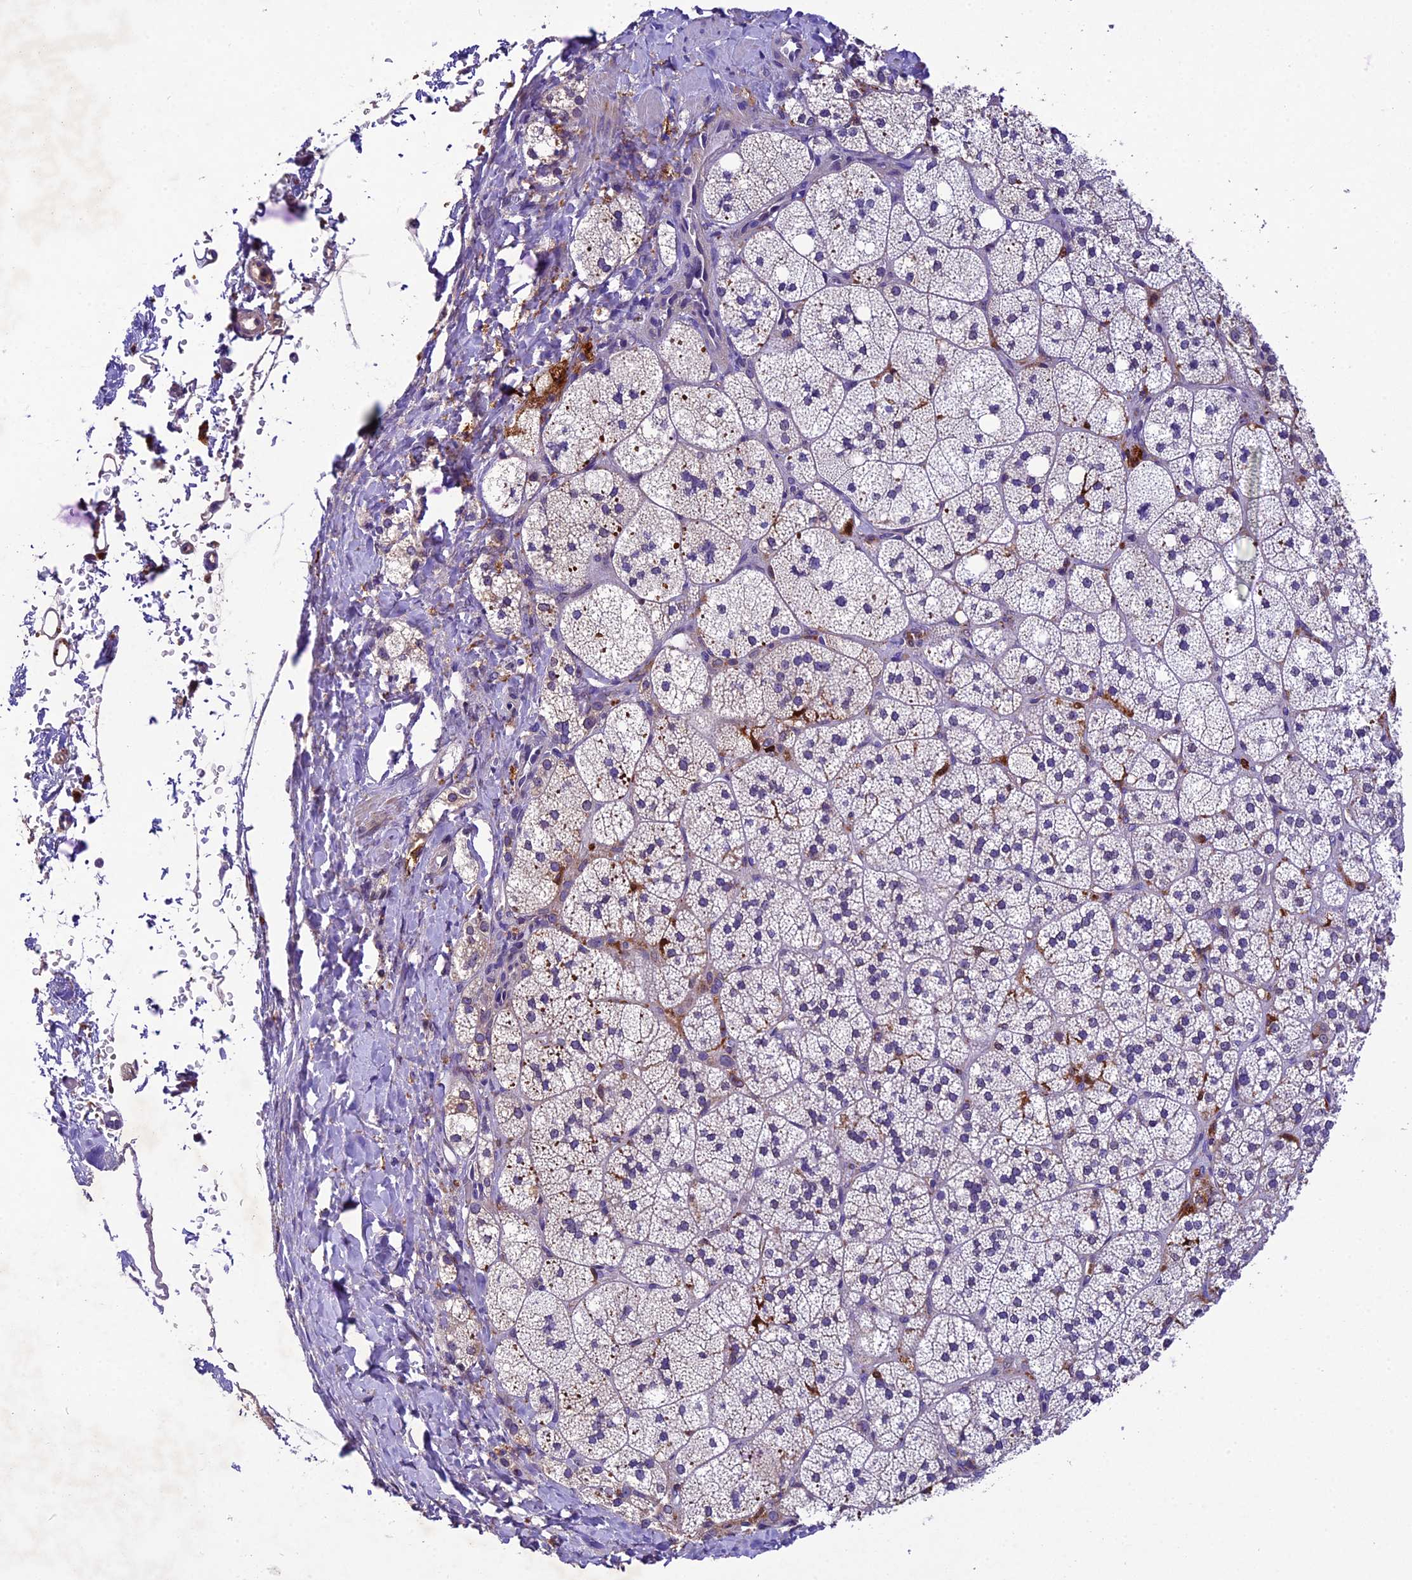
{"staining": {"intensity": "moderate", "quantity": "25%-75%", "location": "cytoplasmic/membranous"}, "tissue": "adrenal gland", "cell_type": "Glandular cells", "image_type": "normal", "snomed": [{"axis": "morphology", "description": "Normal tissue, NOS"}, {"axis": "topography", "description": "Adrenal gland"}], "caption": "Moderate cytoplasmic/membranous positivity is seen in about 25%-75% of glandular cells in normal adrenal gland. (DAB = brown stain, brightfield microscopy at high magnification).", "gene": "CILP2", "patient": {"sex": "male", "age": 61}}